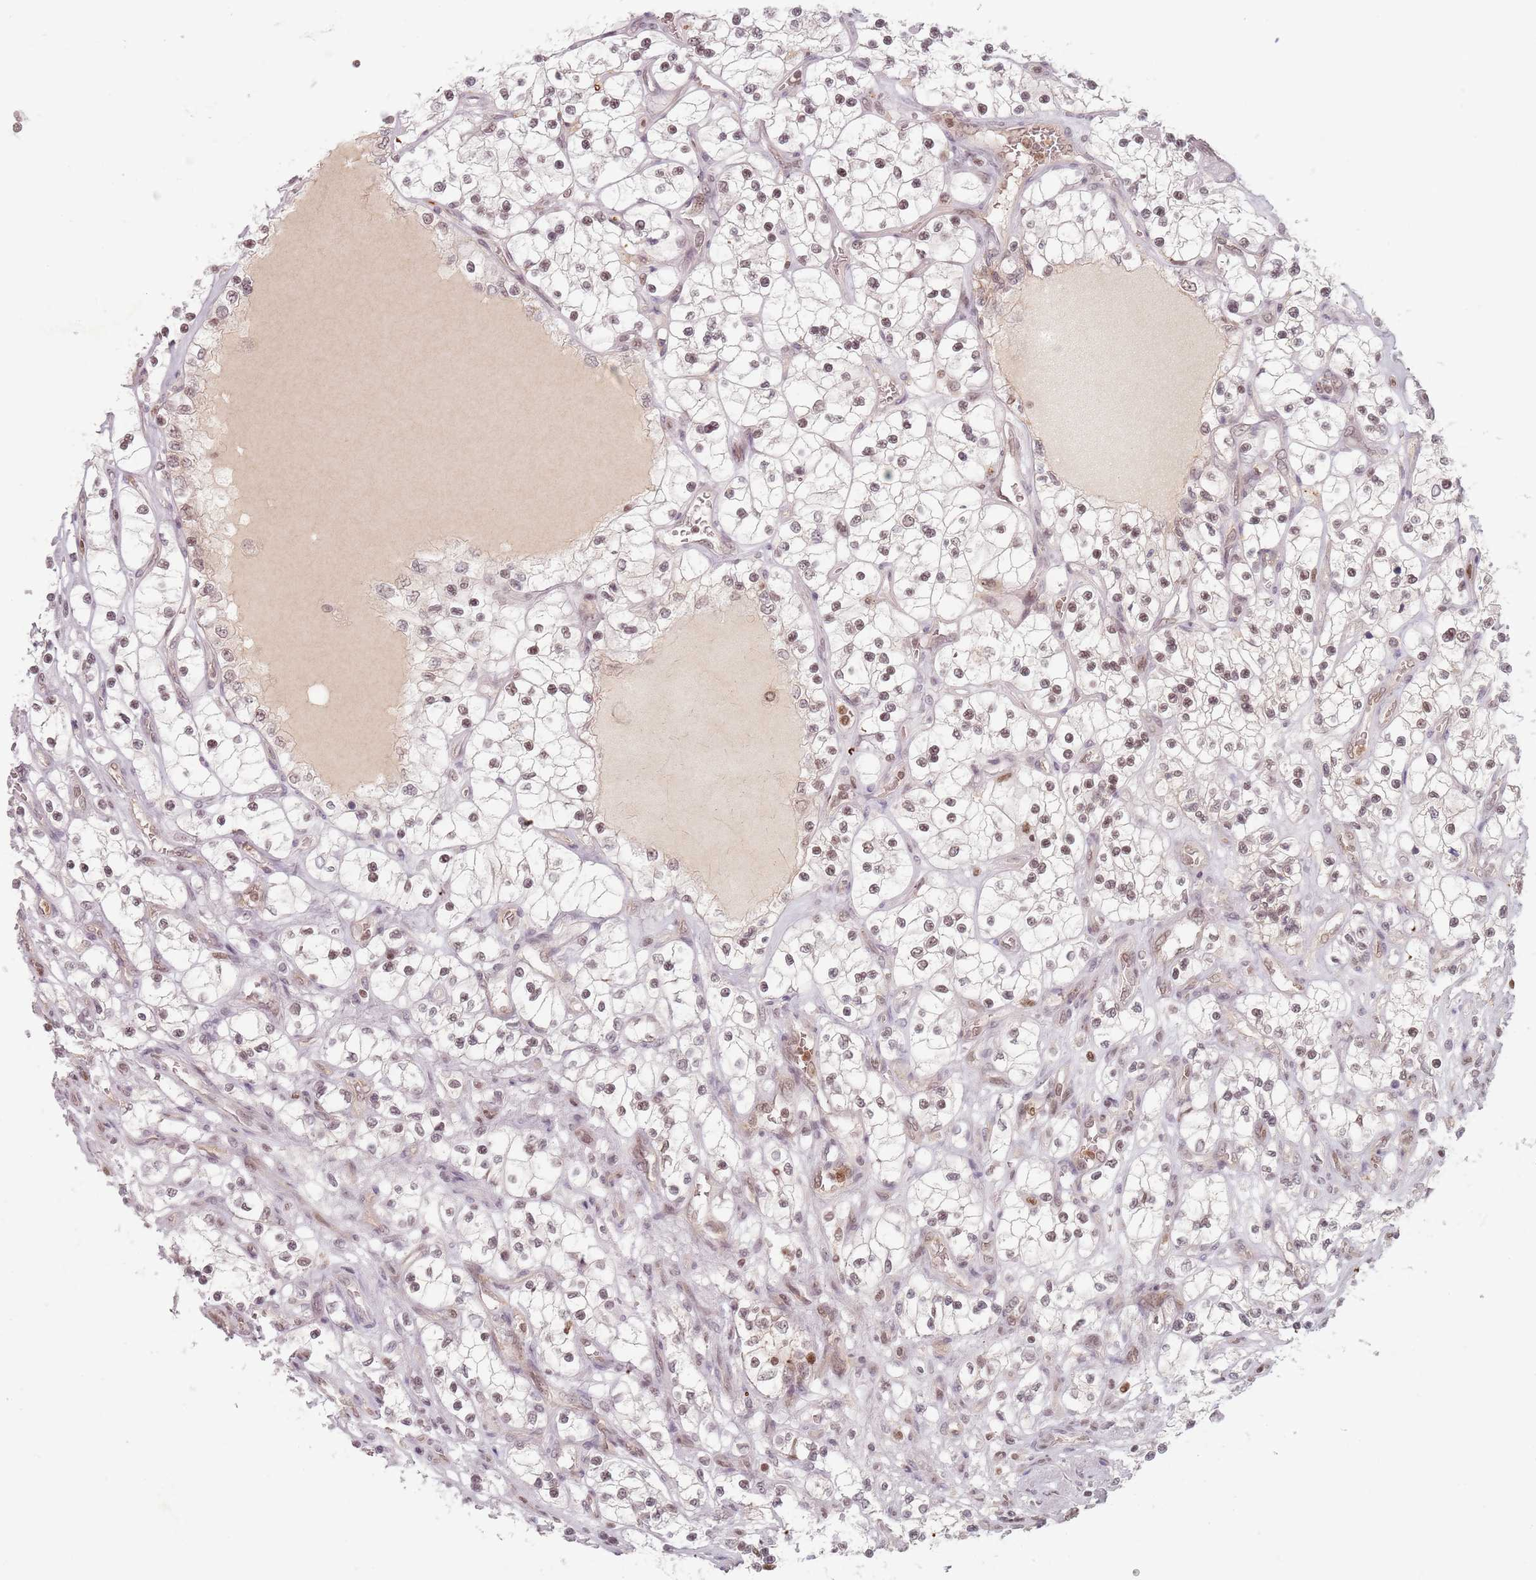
{"staining": {"intensity": "moderate", "quantity": ">75%", "location": "nuclear"}, "tissue": "renal cancer", "cell_type": "Tumor cells", "image_type": "cancer", "snomed": [{"axis": "morphology", "description": "Adenocarcinoma, NOS"}, {"axis": "topography", "description": "Kidney"}], "caption": "This is a photomicrograph of immunohistochemistry (IHC) staining of renal cancer, which shows moderate positivity in the nuclear of tumor cells.", "gene": "NUP50", "patient": {"sex": "female", "age": 69}}